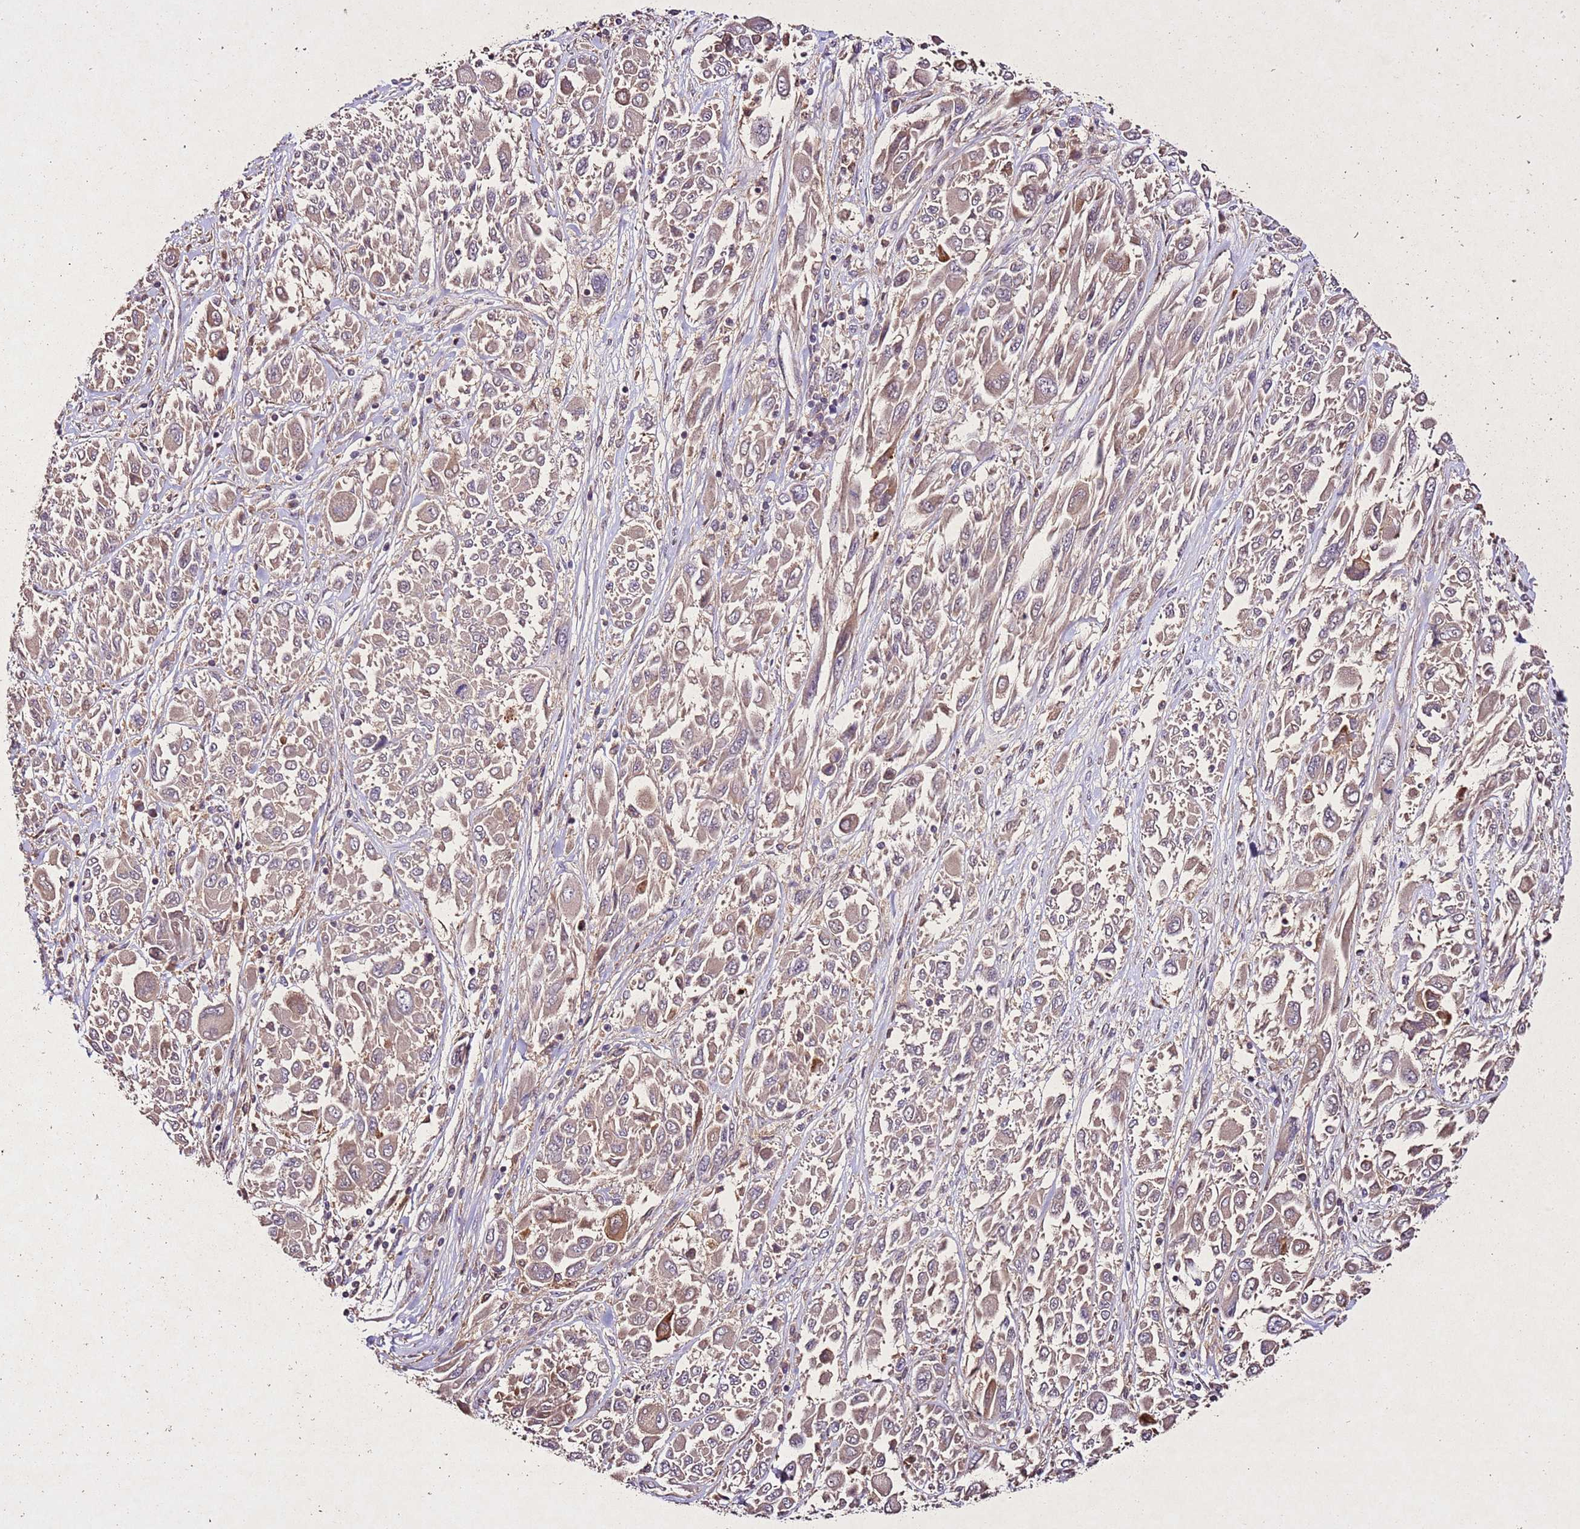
{"staining": {"intensity": "moderate", "quantity": "<25%", "location": "cytoplasmic/membranous"}, "tissue": "melanoma", "cell_type": "Tumor cells", "image_type": "cancer", "snomed": [{"axis": "morphology", "description": "Malignant melanoma, NOS"}, {"axis": "topography", "description": "Skin"}], "caption": "Melanoma stained with immunohistochemistry (IHC) shows moderate cytoplasmic/membranous positivity in about <25% of tumor cells.", "gene": "PTMA", "patient": {"sex": "female", "age": 91}}